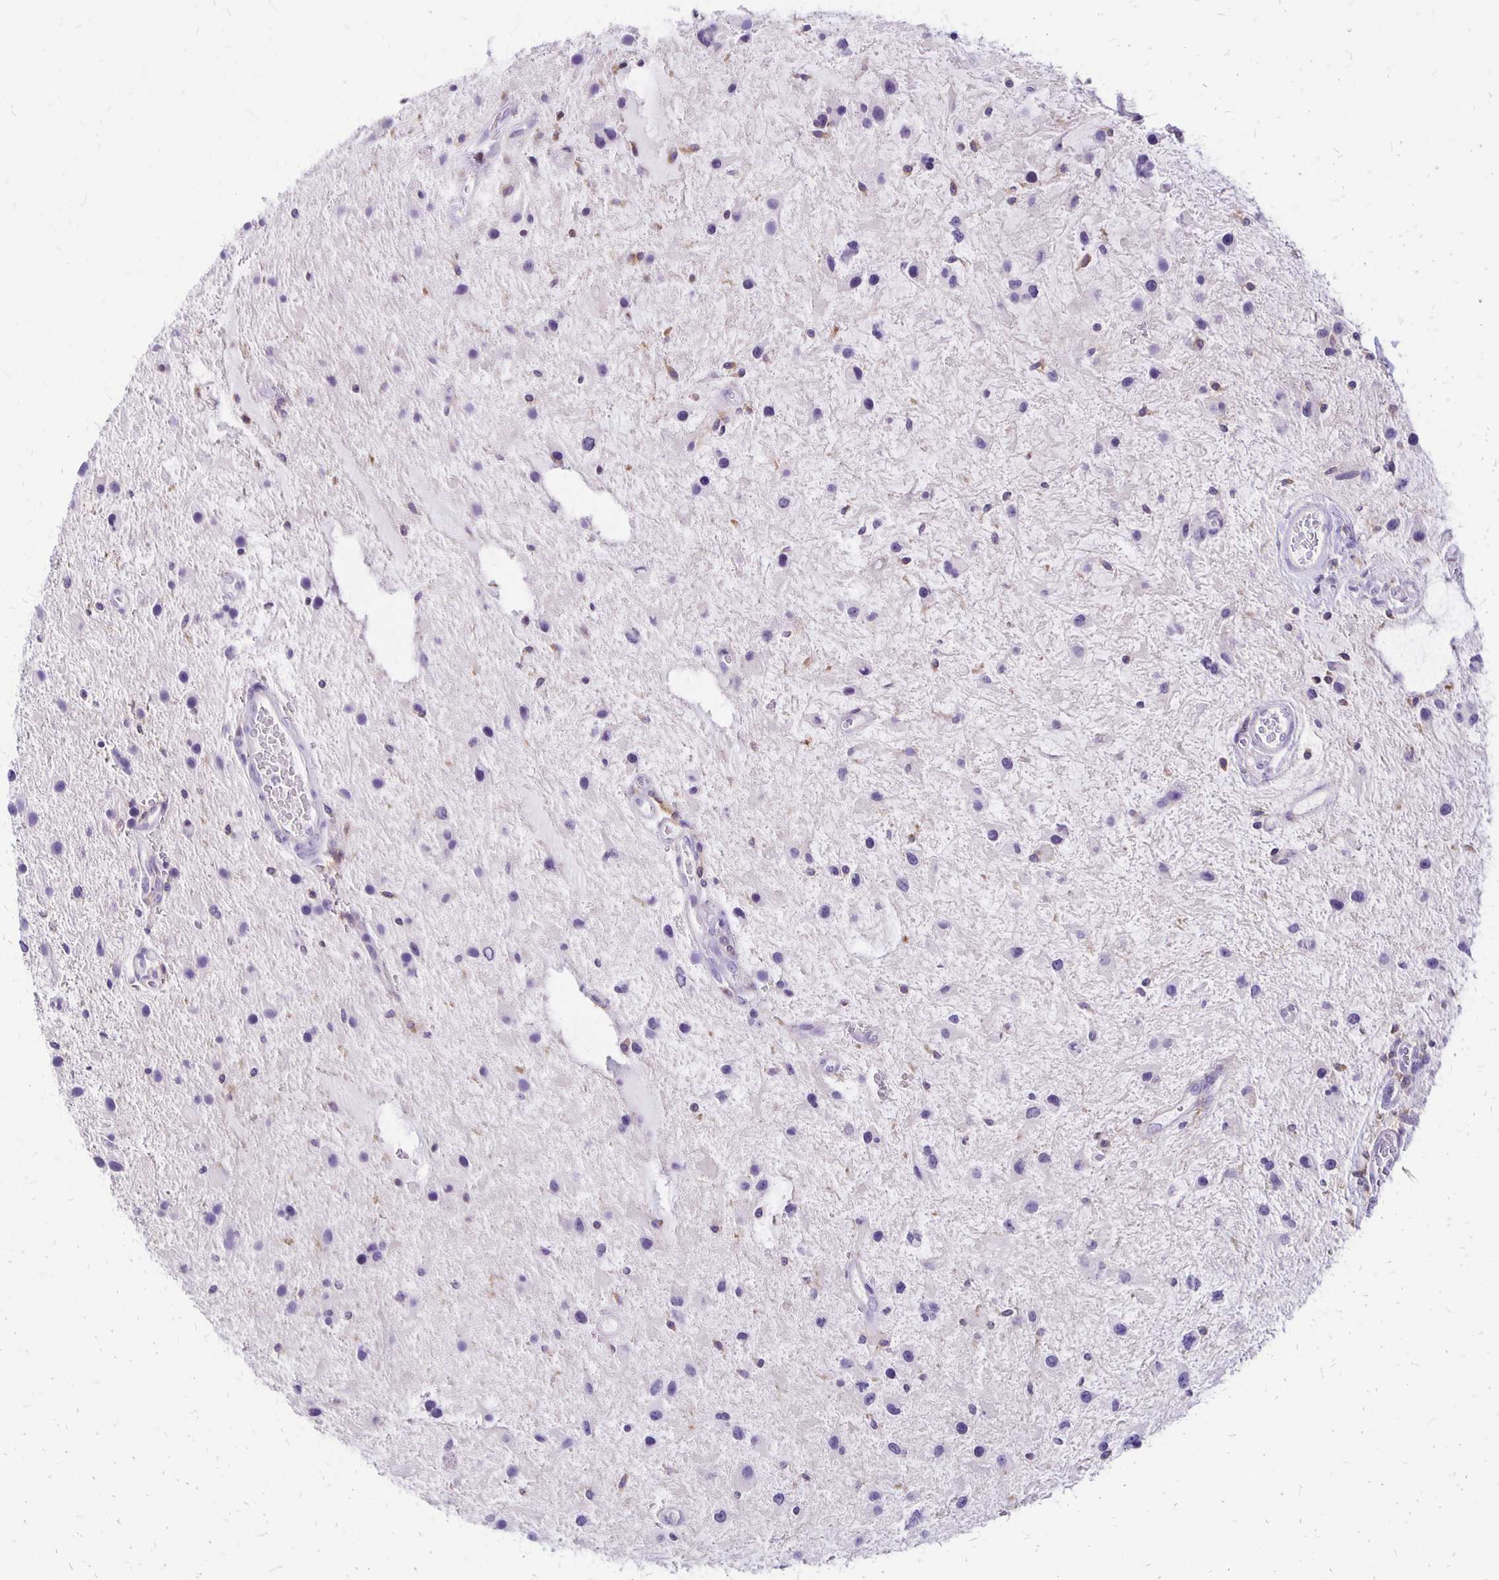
{"staining": {"intensity": "negative", "quantity": "none", "location": "none"}, "tissue": "glioma", "cell_type": "Tumor cells", "image_type": "cancer", "snomed": [{"axis": "morphology", "description": "Glioma, malignant, Low grade"}, {"axis": "topography", "description": "Cerebellum"}], "caption": "Immunohistochemistry (IHC) of malignant low-grade glioma displays no positivity in tumor cells.", "gene": "ANKRD45", "patient": {"sex": "female", "age": 14}}